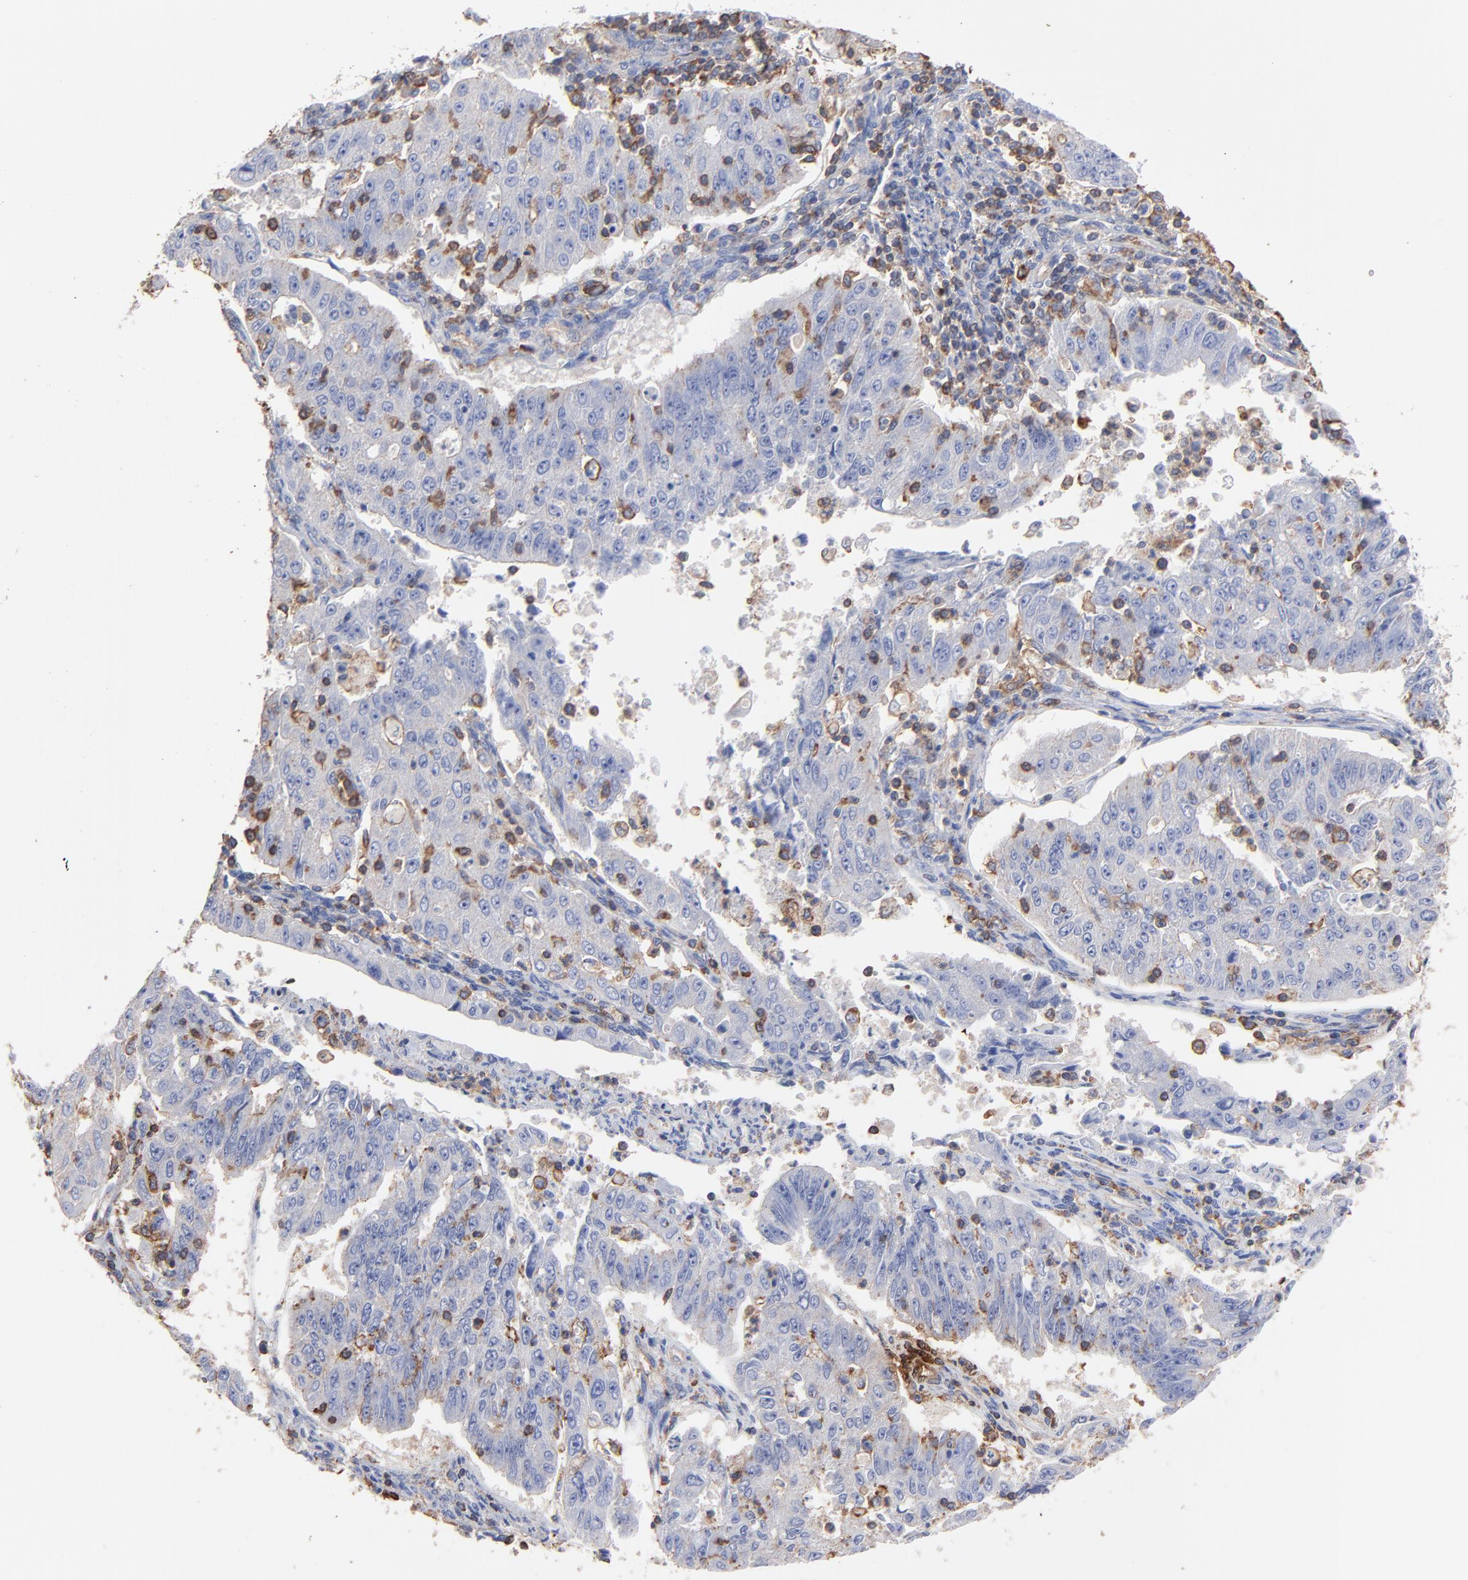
{"staining": {"intensity": "weak", "quantity": "25%-75%", "location": "cytoplasmic/membranous"}, "tissue": "endometrial cancer", "cell_type": "Tumor cells", "image_type": "cancer", "snomed": [{"axis": "morphology", "description": "Adenocarcinoma, NOS"}, {"axis": "topography", "description": "Endometrium"}], "caption": "The immunohistochemical stain labels weak cytoplasmic/membranous positivity in tumor cells of adenocarcinoma (endometrial) tissue.", "gene": "ASL", "patient": {"sex": "female", "age": 42}}